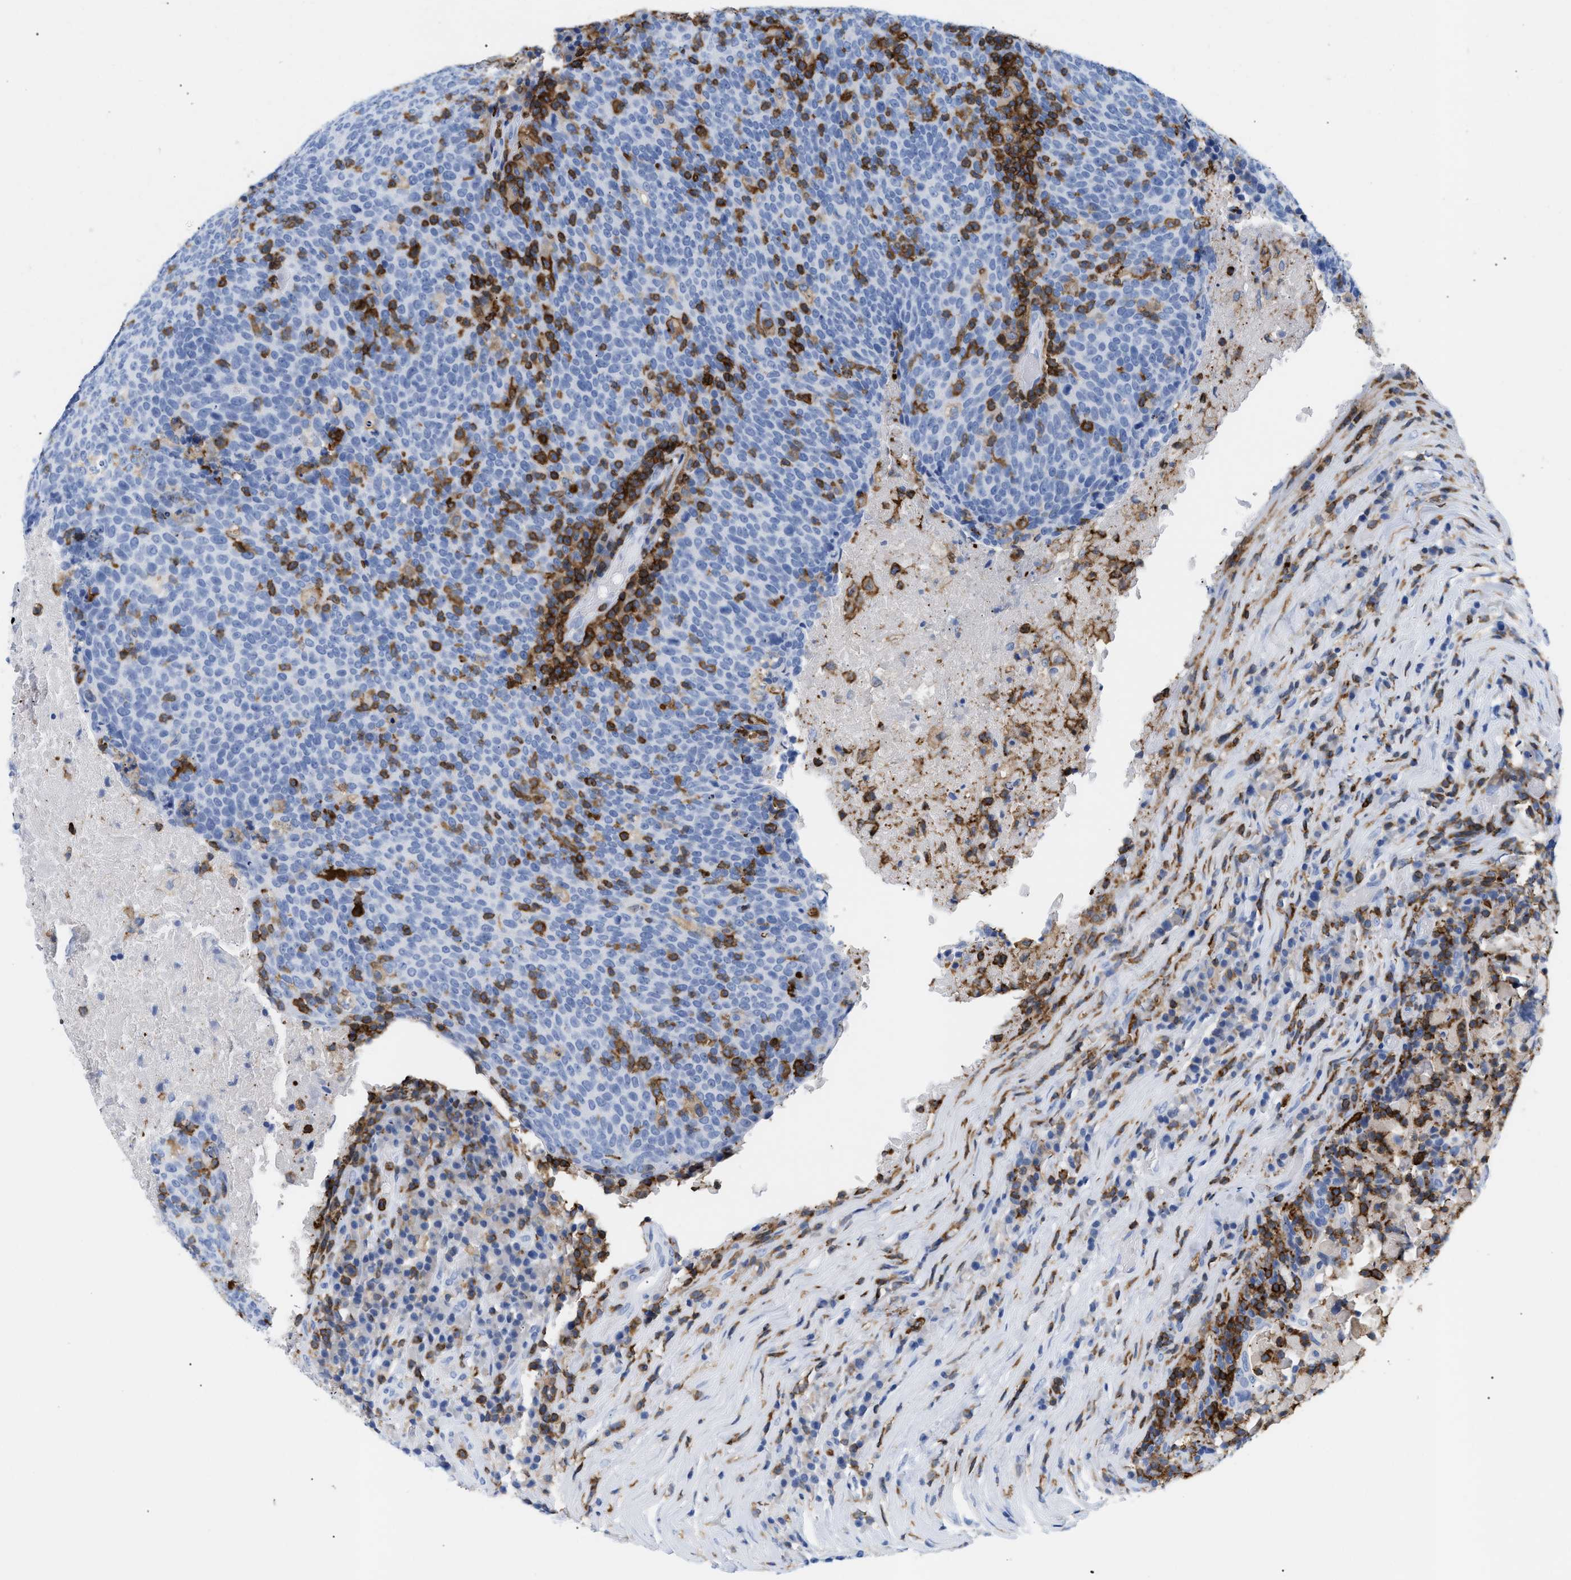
{"staining": {"intensity": "negative", "quantity": "none", "location": "none"}, "tissue": "head and neck cancer", "cell_type": "Tumor cells", "image_type": "cancer", "snomed": [{"axis": "morphology", "description": "Squamous cell carcinoma, NOS"}, {"axis": "morphology", "description": "Squamous cell carcinoma, metastatic, NOS"}, {"axis": "topography", "description": "Lymph node"}, {"axis": "topography", "description": "Head-Neck"}], "caption": "A high-resolution micrograph shows immunohistochemistry (IHC) staining of head and neck squamous cell carcinoma, which shows no significant expression in tumor cells.", "gene": "LCP1", "patient": {"sex": "male", "age": 62}}